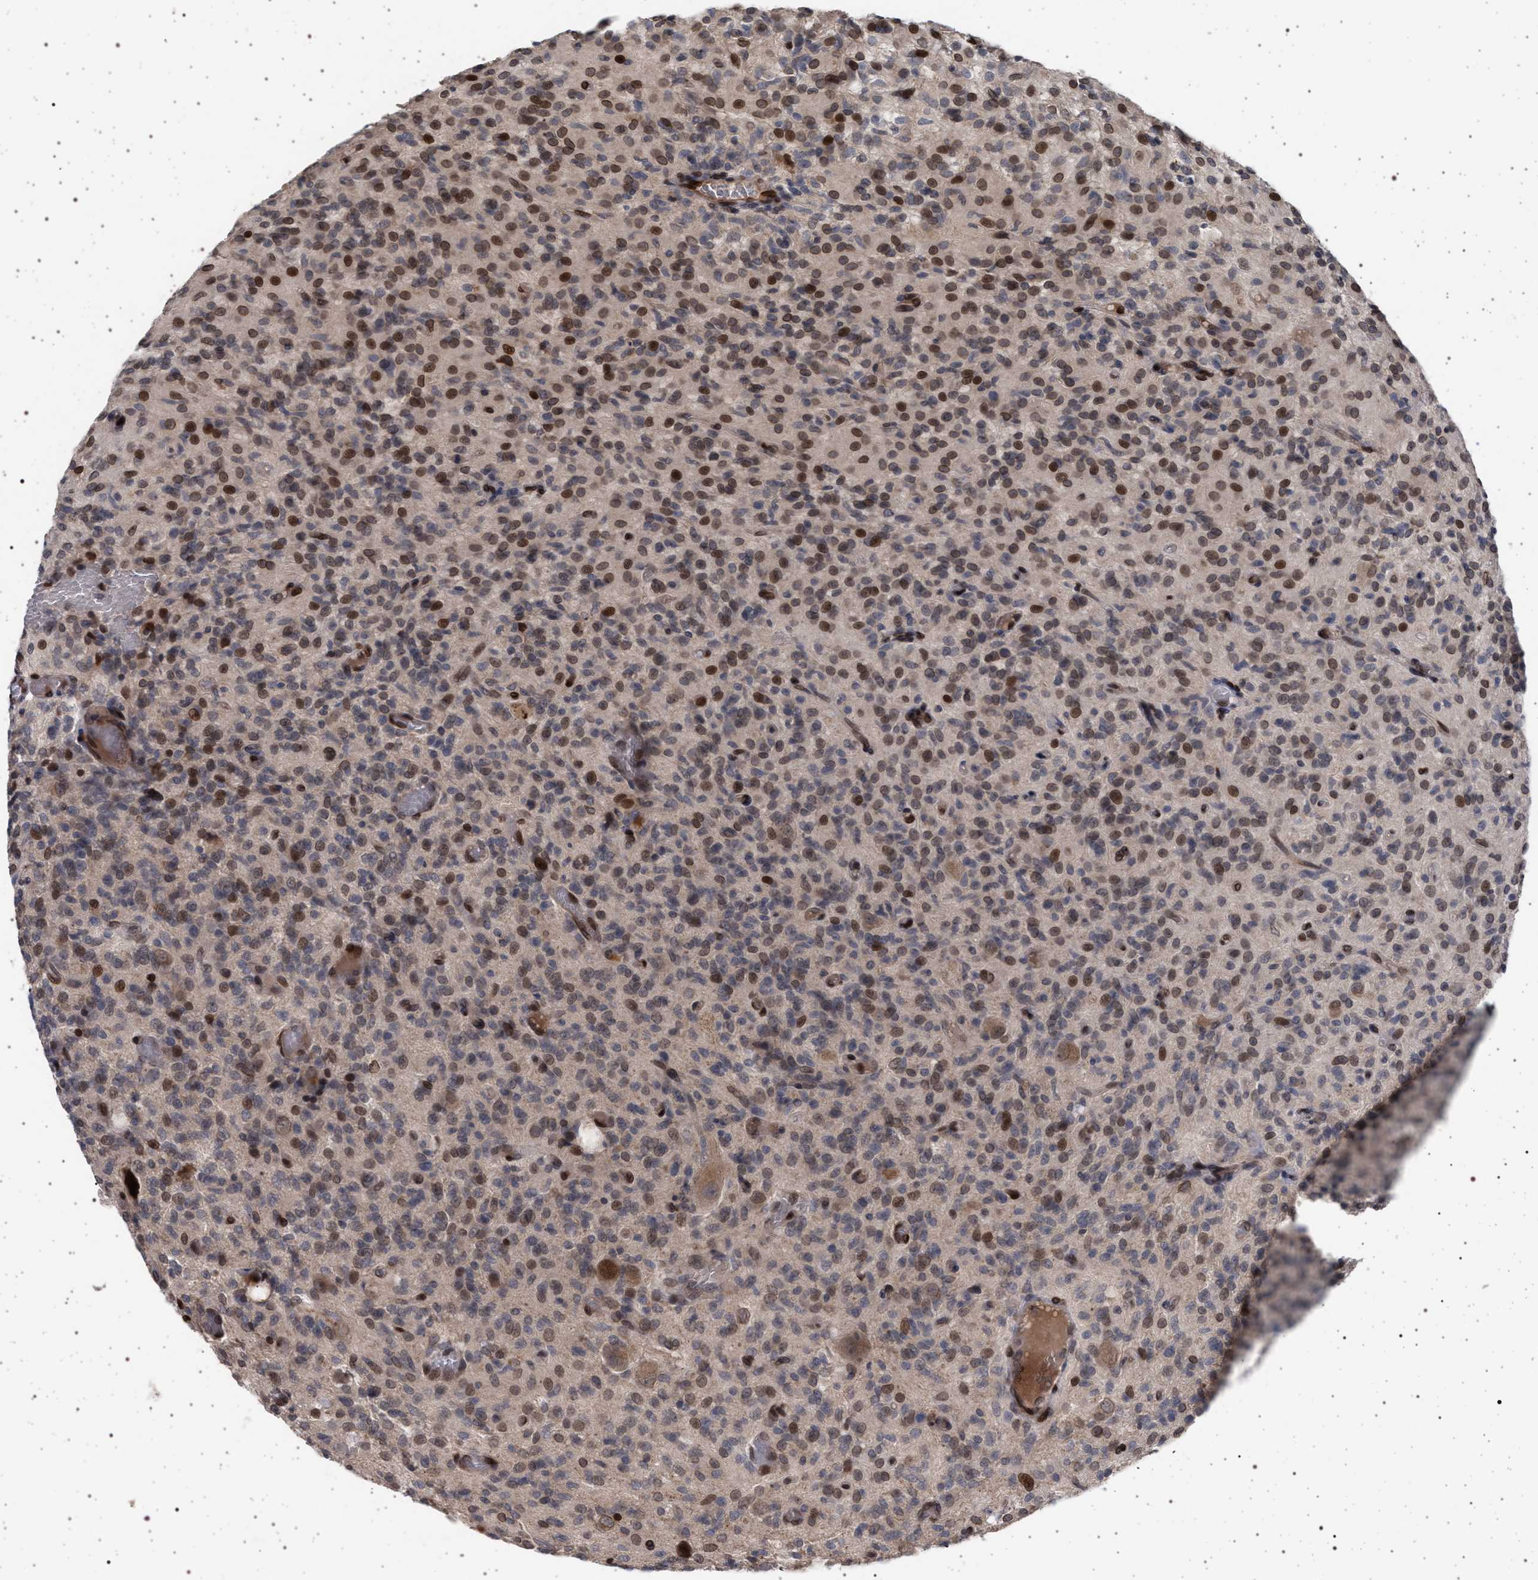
{"staining": {"intensity": "moderate", "quantity": "25%-75%", "location": "nuclear"}, "tissue": "glioma", "cell_type": "Tumor cells", "image_type": "cancer", "snomed": [{"axis": "morphology", "description": "Glioma, malignant, High grade"}, {"axis": "topography", "description": "Brain"}], "caption": "Immunohistochemical staining of glioma exhibits medium levels of moderate nuclear protein positivity in about 25%-75% of tumor cells. Nuclei are stained in blue.", "gene": "ING2", "patient": {"sex": "female", "age": 59}}